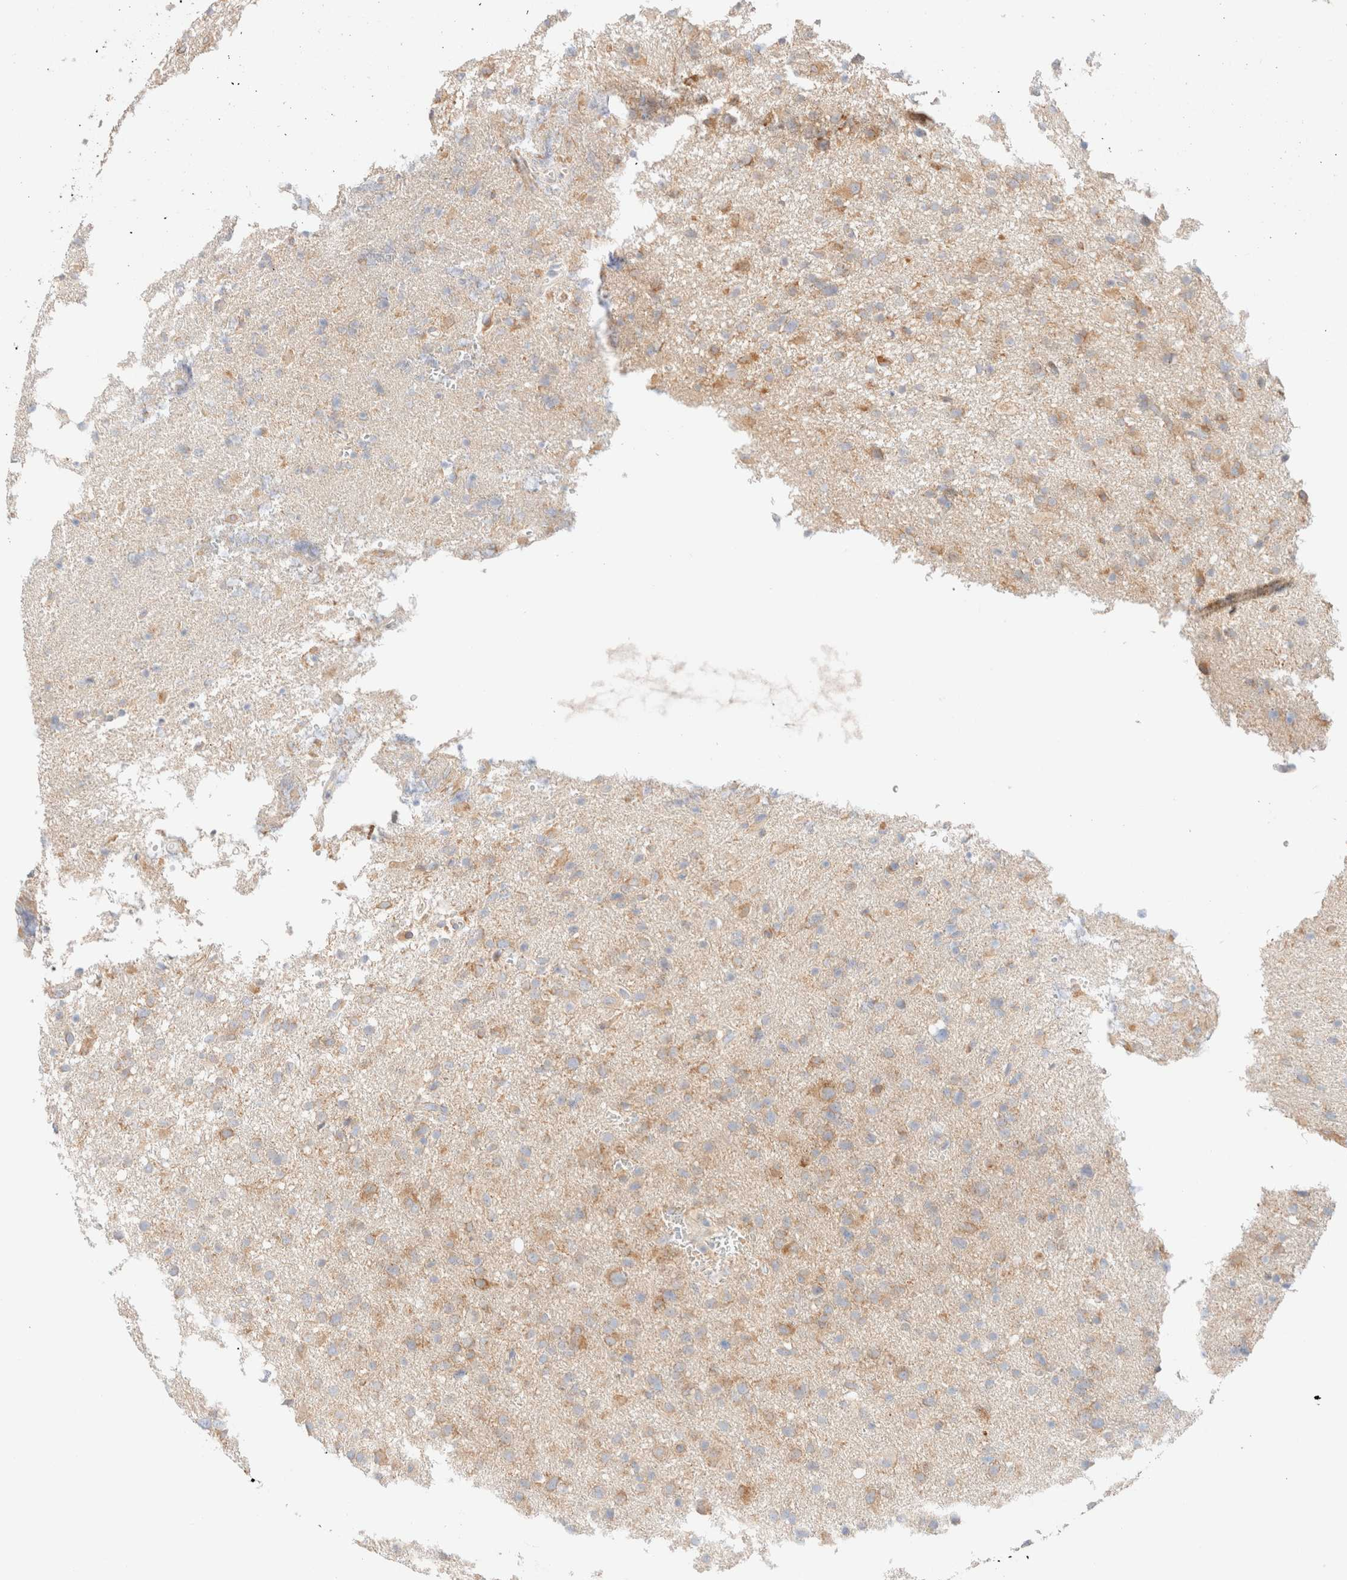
{"staining": {"intensity": "moderate", "quantity": ">75%", "location": "cytoplasmic/membranous"}, "tissue": "glioma", "cell_type": "Tumor cells", "image_type": "cancer", "snomed": [{"axis": "morphology", "description": "Glioma, malignant, High grade"}, {"axis": "topography", "description": "Brain"}], "caption": "A medium amount of moderate cytoplasmic/membranous expression is appreciated in approximately >75% of tumor cells in glioma tissue. (IHC, brightfield microscopy, high magnification).", "gene": "SARM1", "patient": {"sex": "female", "age": 57}}